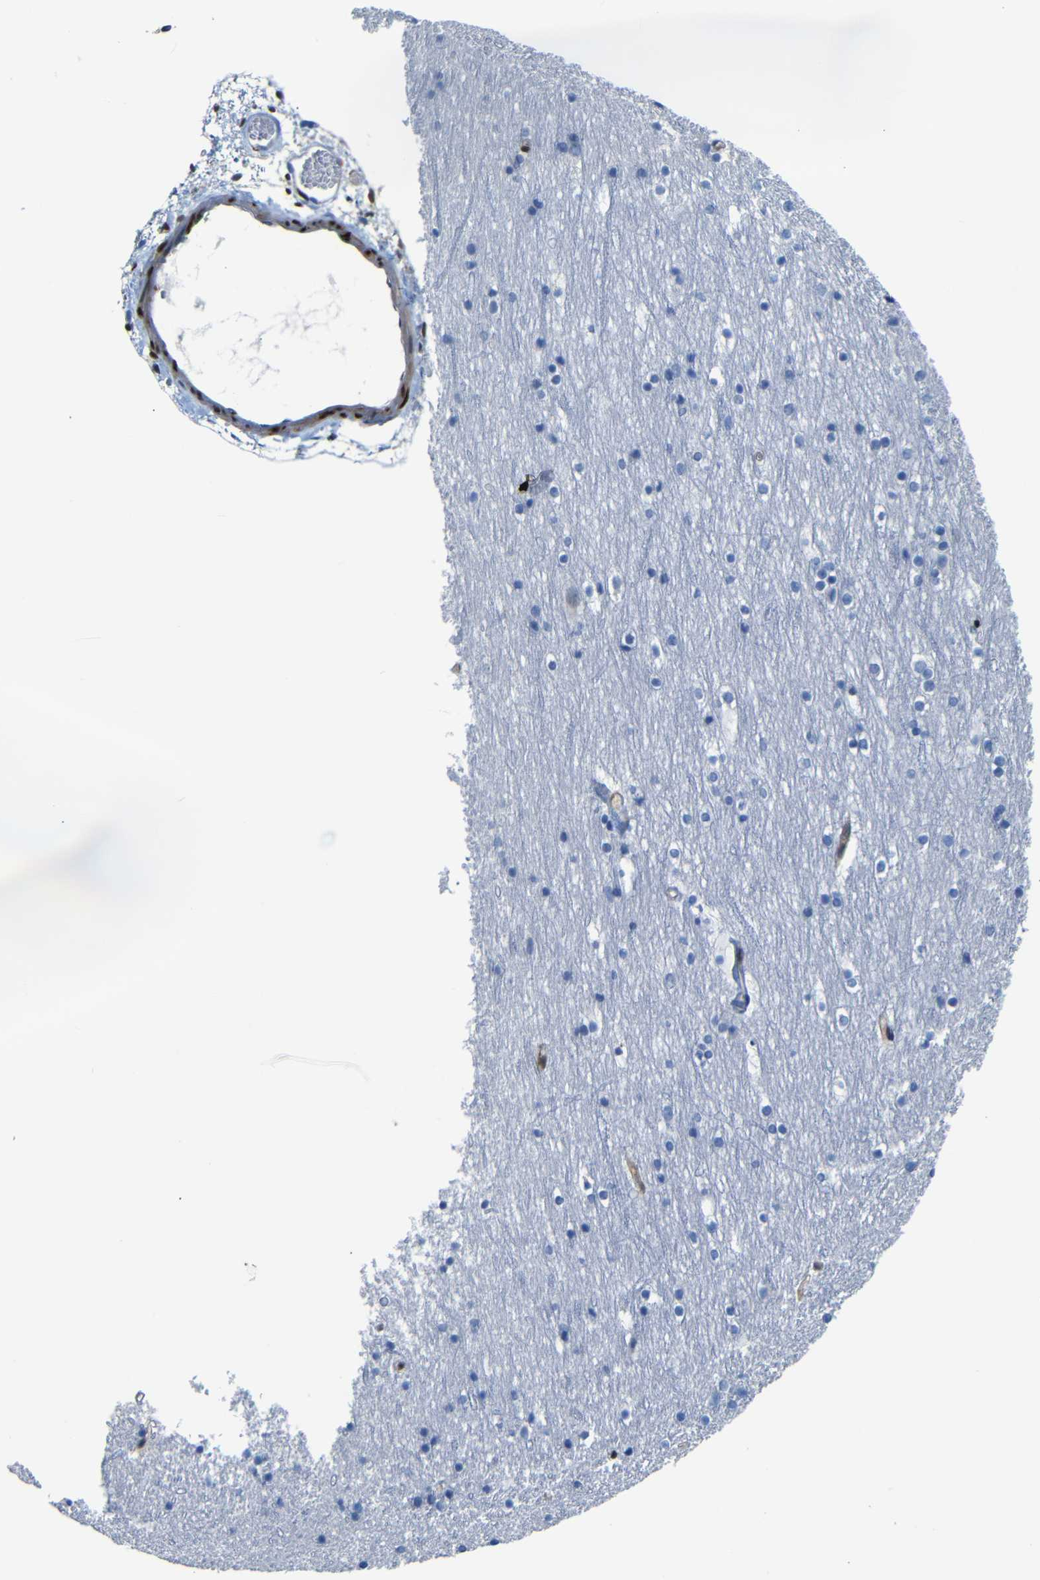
{"staining": {"intensity": "moderate", "quantity": ">75%", "location": "cytoplasmic/membranous"}, "tissue": "cerebral cortex", "cell_type": "Endothelial cells", "image_type": "normal", "snomed": [{"axis": "morphology", "description": "Normal tissue, NOS"}, {"axis": "topography", "description": "Cerebral cortex"}], "caption": "A high-resolution image shows immunohistochemistry staining of unremarkable cerebral cortex, which reveals moderate cytoplasmic/membranous expression in approximately >75% of endothelial cells.", "gene": "YAP1", "patient": {"sex": "male", "age": 45}}